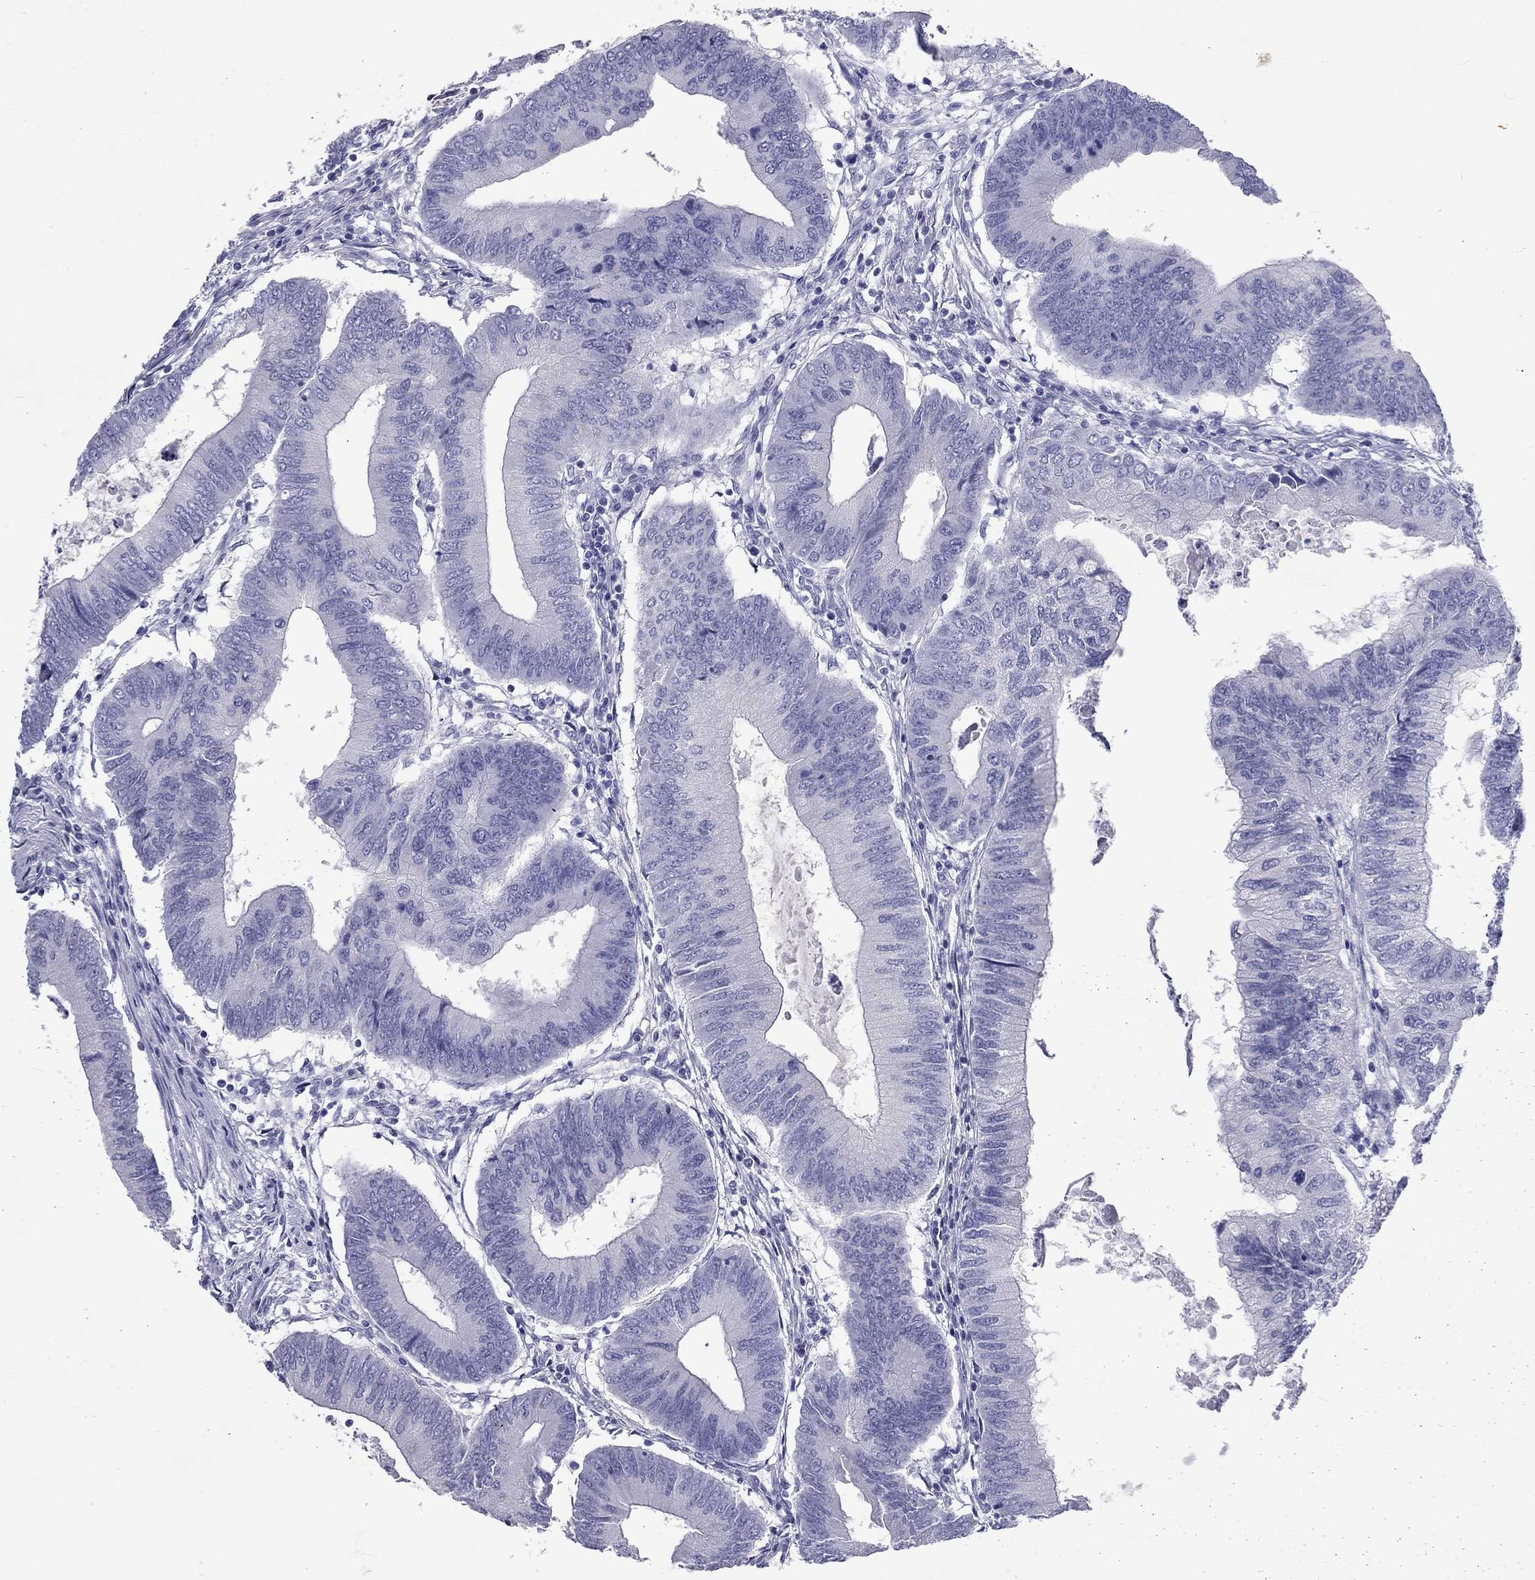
{"staining": {"intensity": "negative", "quantity": "none", "location": "none"}, "tissue": "colorectal cancer", "cell_type": "Tumor cells", "image_type": "cancer", "snomed": [{"axis": "morphology", "description": "Adenocarcinoma, NOS"}, {"axis": "topography", "description": "Colon"}], "caption": "Tumor cells are negative for protein expression in human colorectal adenocarcinoma.", "gene": "DNALI1", "patient": {"sex": "male", "age": 53}}